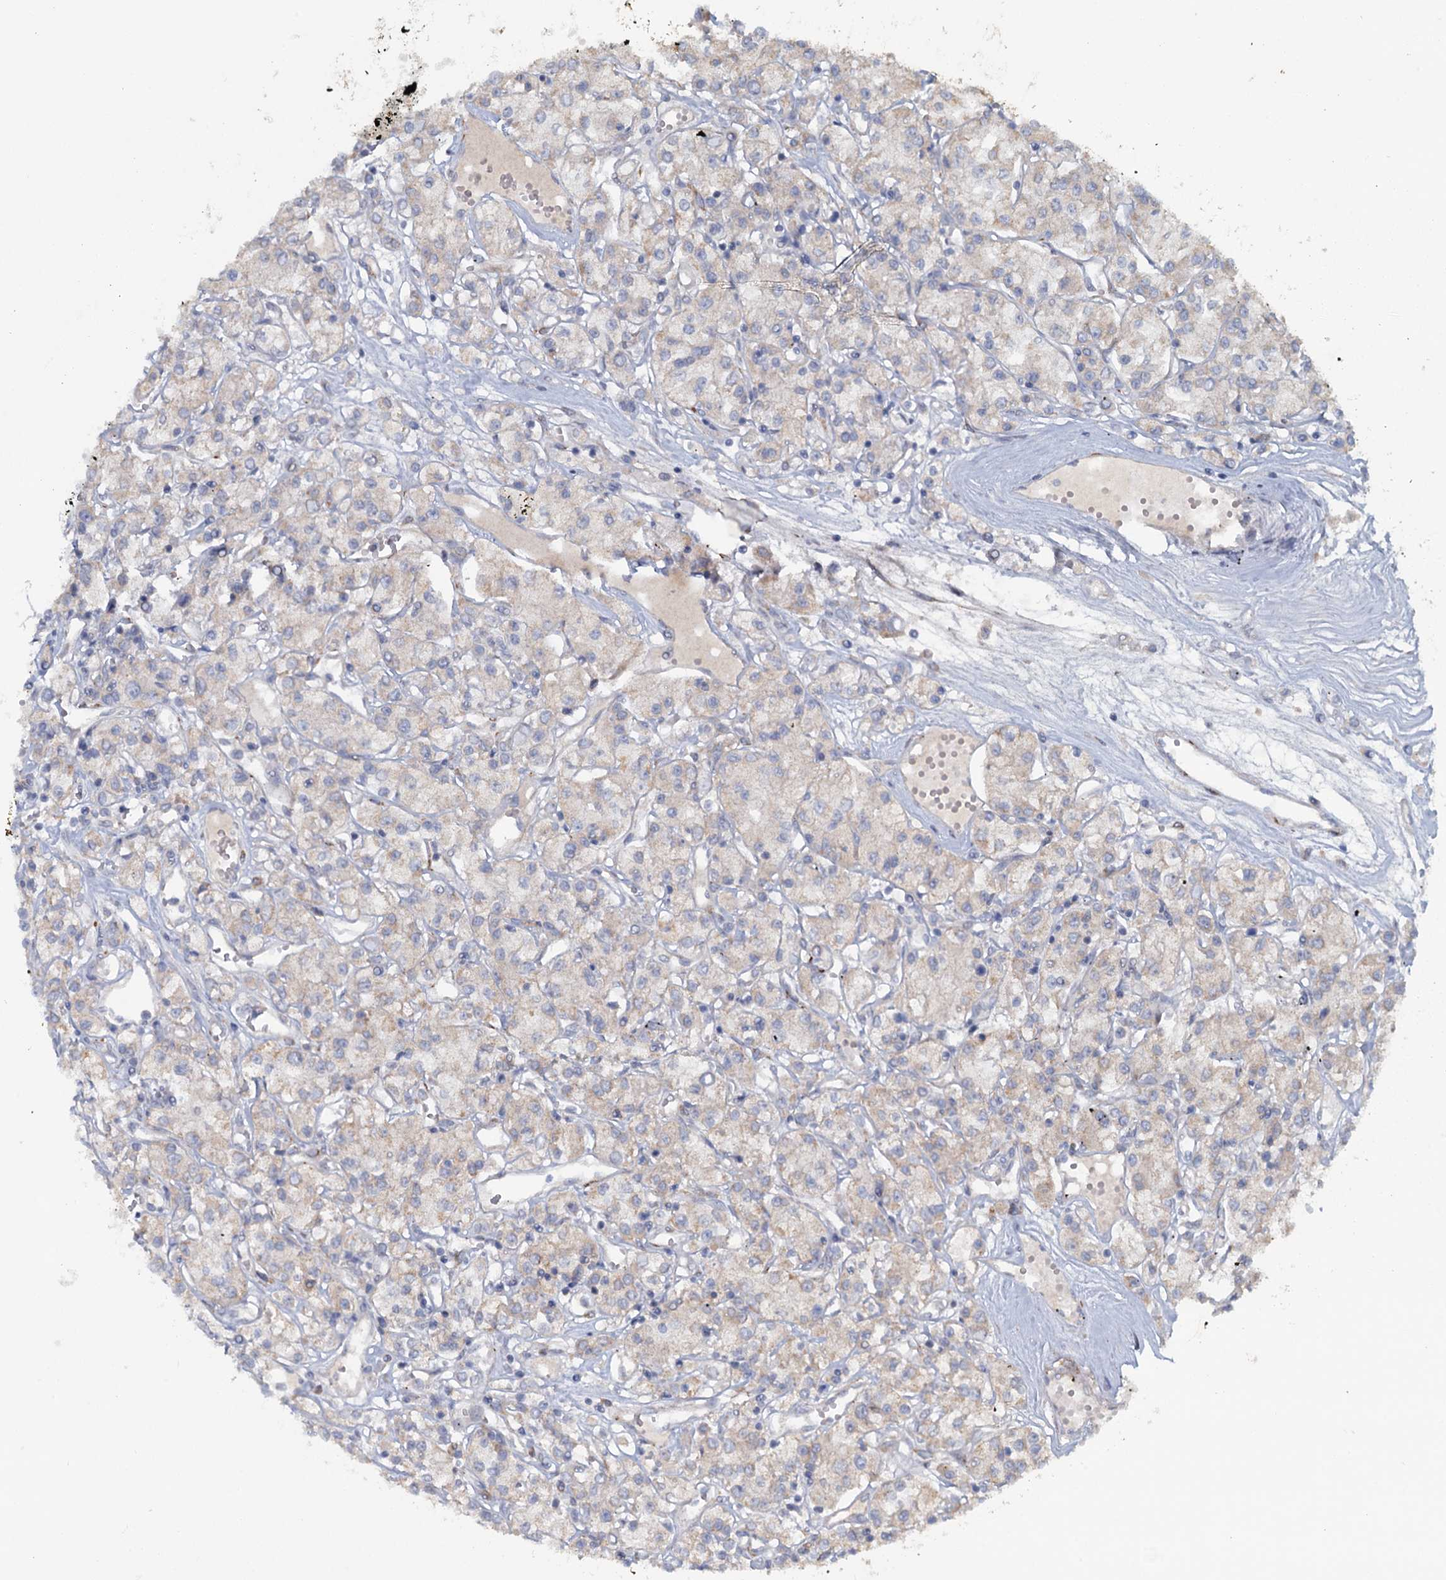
{"staining": {"intensity": "negative", "quantity": "none", "location": "none"}, "tissue": "renal cancer", "cell_type": "Tumor cells", "image_type": "cancer", "snomed": [{"axis": "morphology", "description": "Adenocarcinoma, NOS"}, {"axis": "topography", "description": "Kidney"}], "caption": "Immunohistochemical staining of renal cancer reveals no significant expression in tumor cells.", "gene": "FUNDC1", "patient": {"sex": "female", "age": 59}}